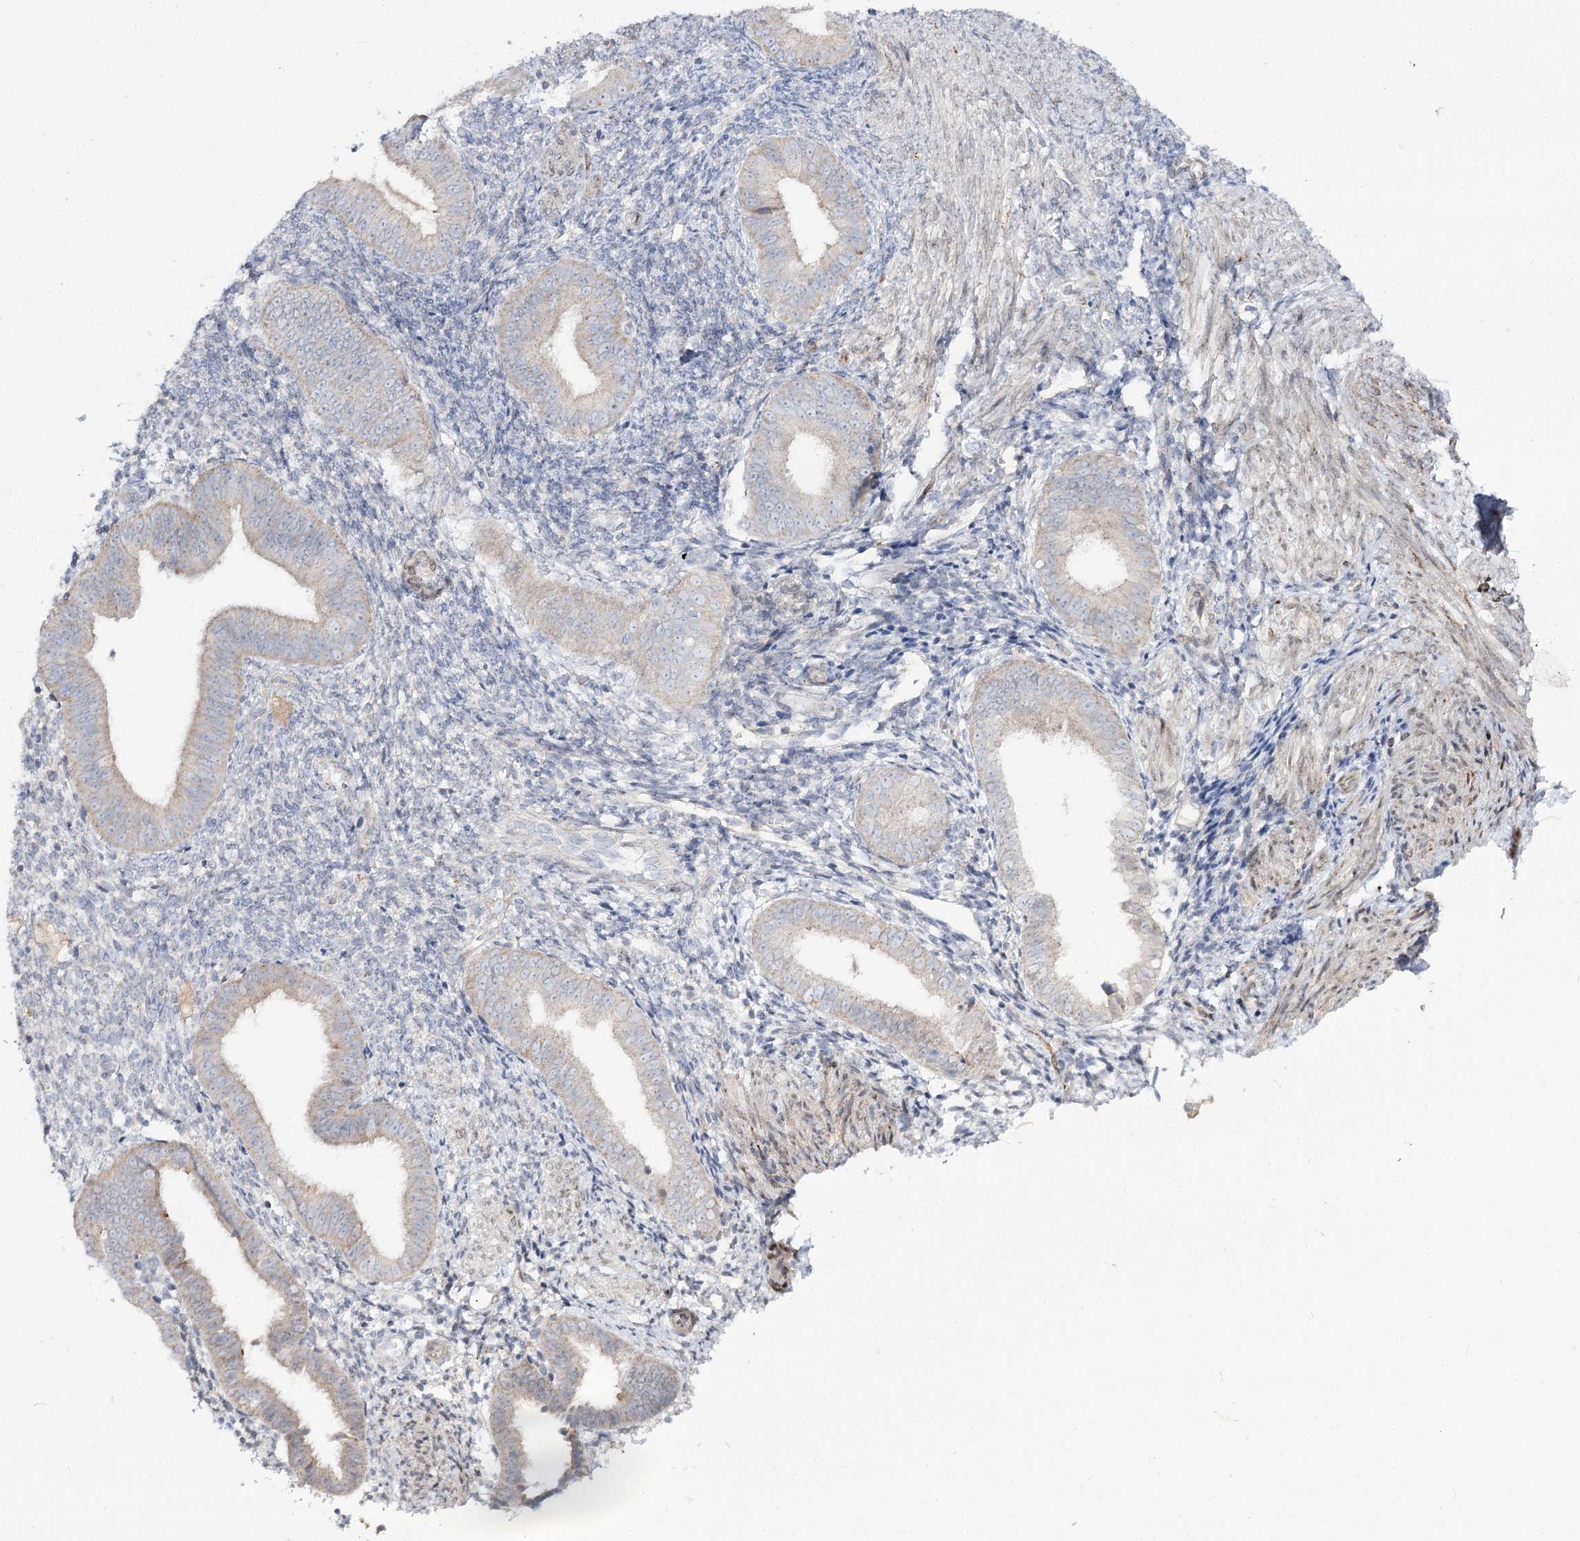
{"staining": {"intensity": "negative", "quantity": "none", "location": "none"}, "tissue": "endometrium", "cell_type": "Cells in endometrial stroma", "image_type": "normal", "snomed": [{"axis": "morphology", "description": "Normal tissue, NOS"}, {"axis": "topography", "description": "Uterus"}, {"axis": "topography", "description": "Endometrium"}], "caption": "Immunohistochemistry (IHC) histopathology image of normal human endometrium stained for a protein (brown), which demonstrates no staining in cells in endometrial stroma.", "gene": "C11orf80", "patient": {"sex": "female", "age": 48}}